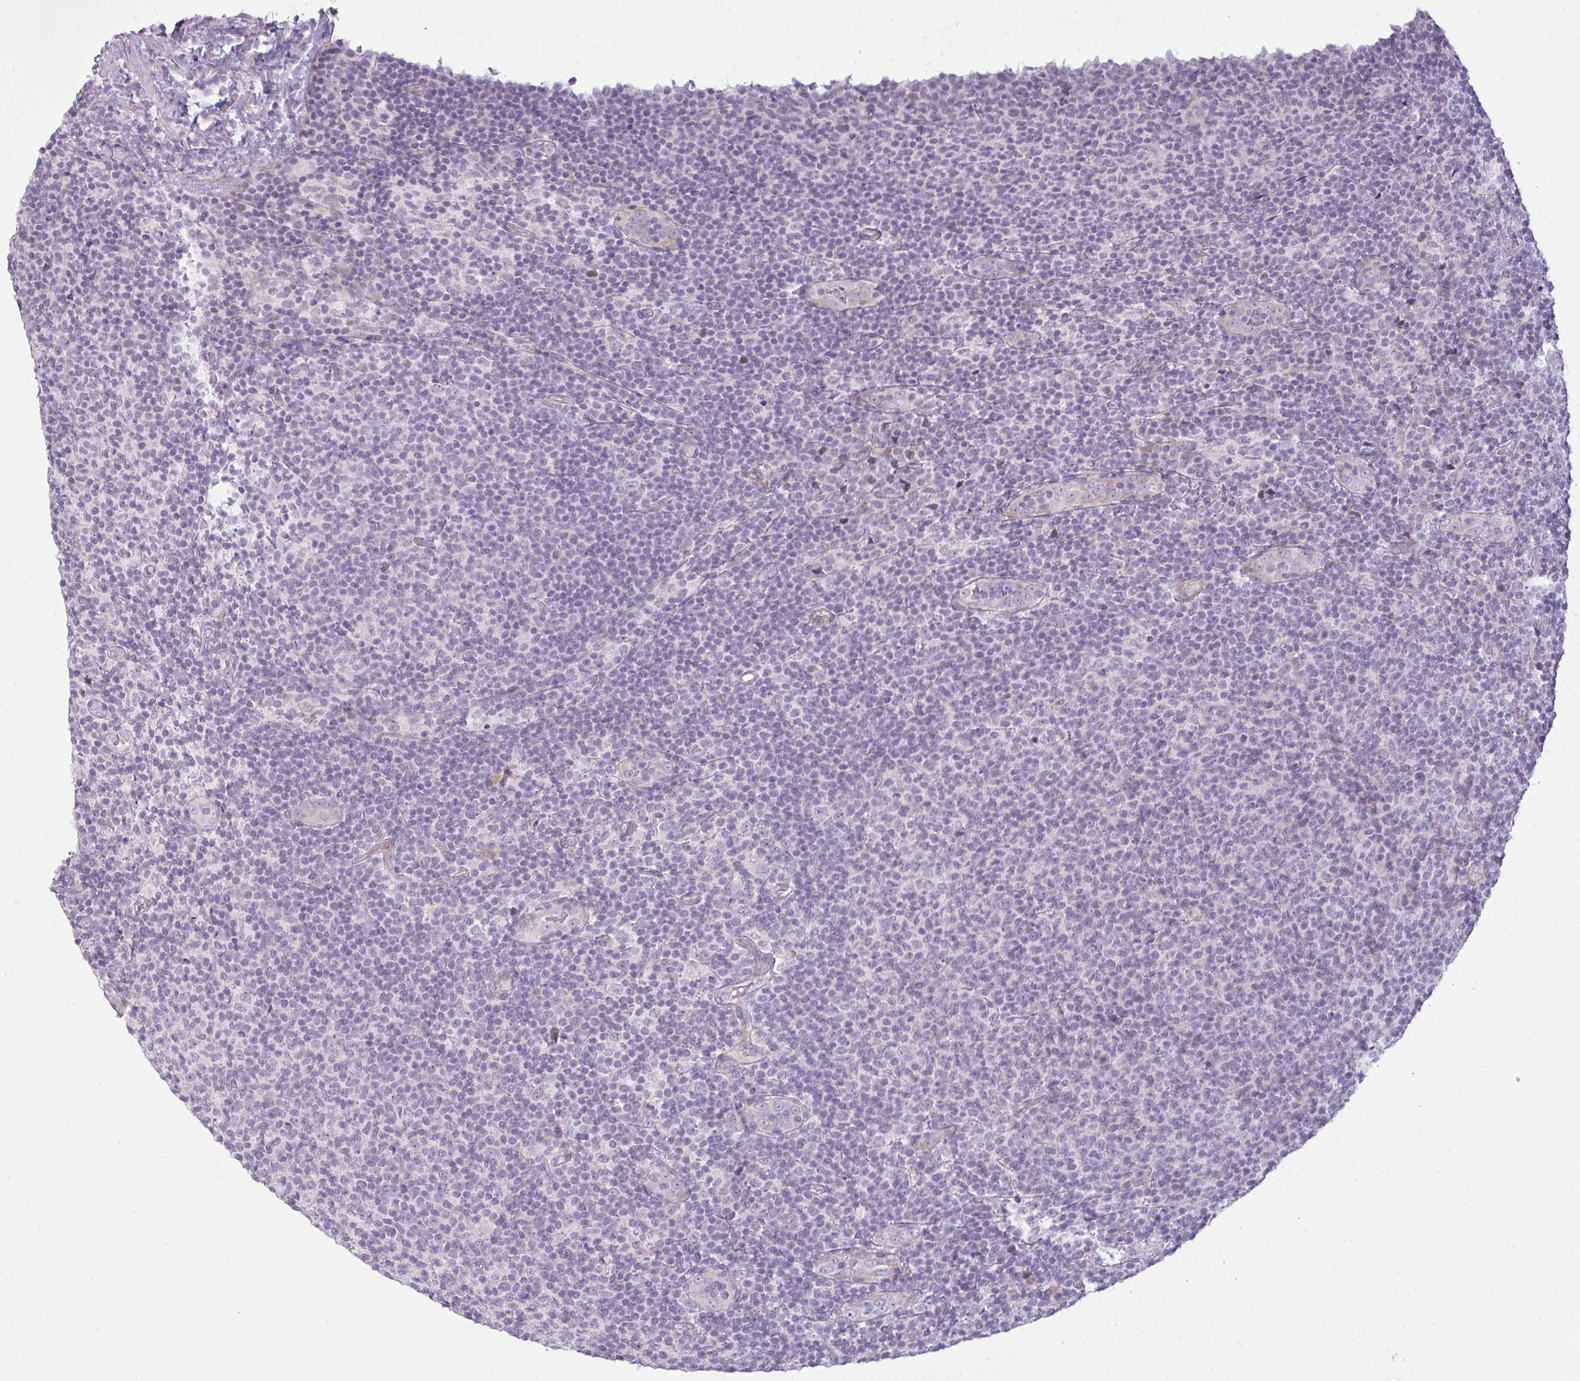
{"staining": {"intensity": "negative", "quantity": "none", "location": "none"}, "tissue": "lymphoma", "cell_type": "Tumor cells", "image_type": "cancer", "snomed": [{"axis": "morphology", "description": "Malignant lymphoma, non-Hodgkin's type, Low grade"}, {"axis": "topography", "description": "Lymph node"}], "caption": "Tumor cells show no significant protein expression in lymphoma. (DAB (3,3'-diaminobenzidine) immunohistochemistry (IHC), high magnification).", "gene": "SIRPB2", "patient": {"sex": "male", "age": 66}}